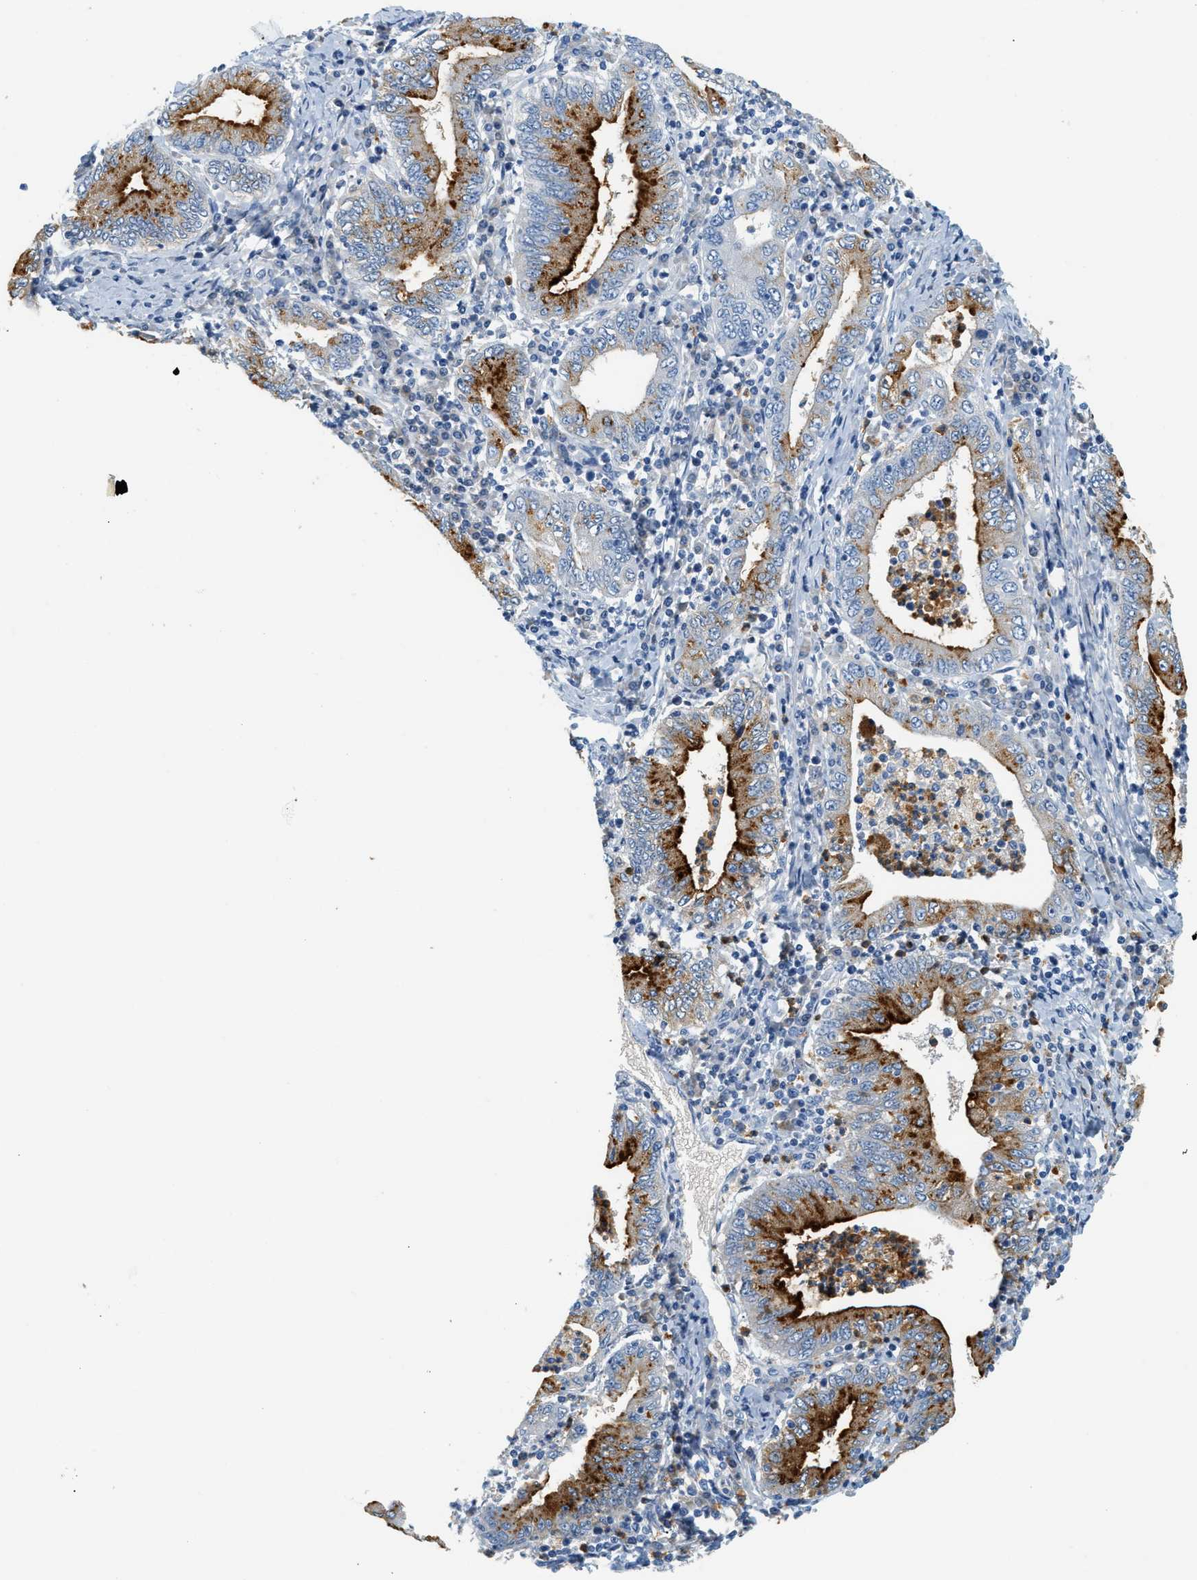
{"staining": {"intensity": "strong", "quantity": "25%-75%", "location": "cytoplasmic/membranous"}, "tissue": "stomach cancer", "cell_type": "Tumor cells", "image_type": "cancer", "snomed": [{"axis": "morphology", "description": "Normal tissue, NOS"}, {"axis": "morphology", "description": "Adenocarcinoma, NOS"}, {"axis": "topography", "description": "Esophagus"}, {"axis": "topography", "description": "Stomach, upper"}, {"axis": "topography", "description": "Peripheral nerve tissue"}], "caption": "A high amount of strong cytoplasmic/membranous positivity is present in about 25%-75% of tumor cells in adenocarcinoma (stomach) tissue.", "gene": "LCN2", "patient": {"sex": "male", "age": 62}}